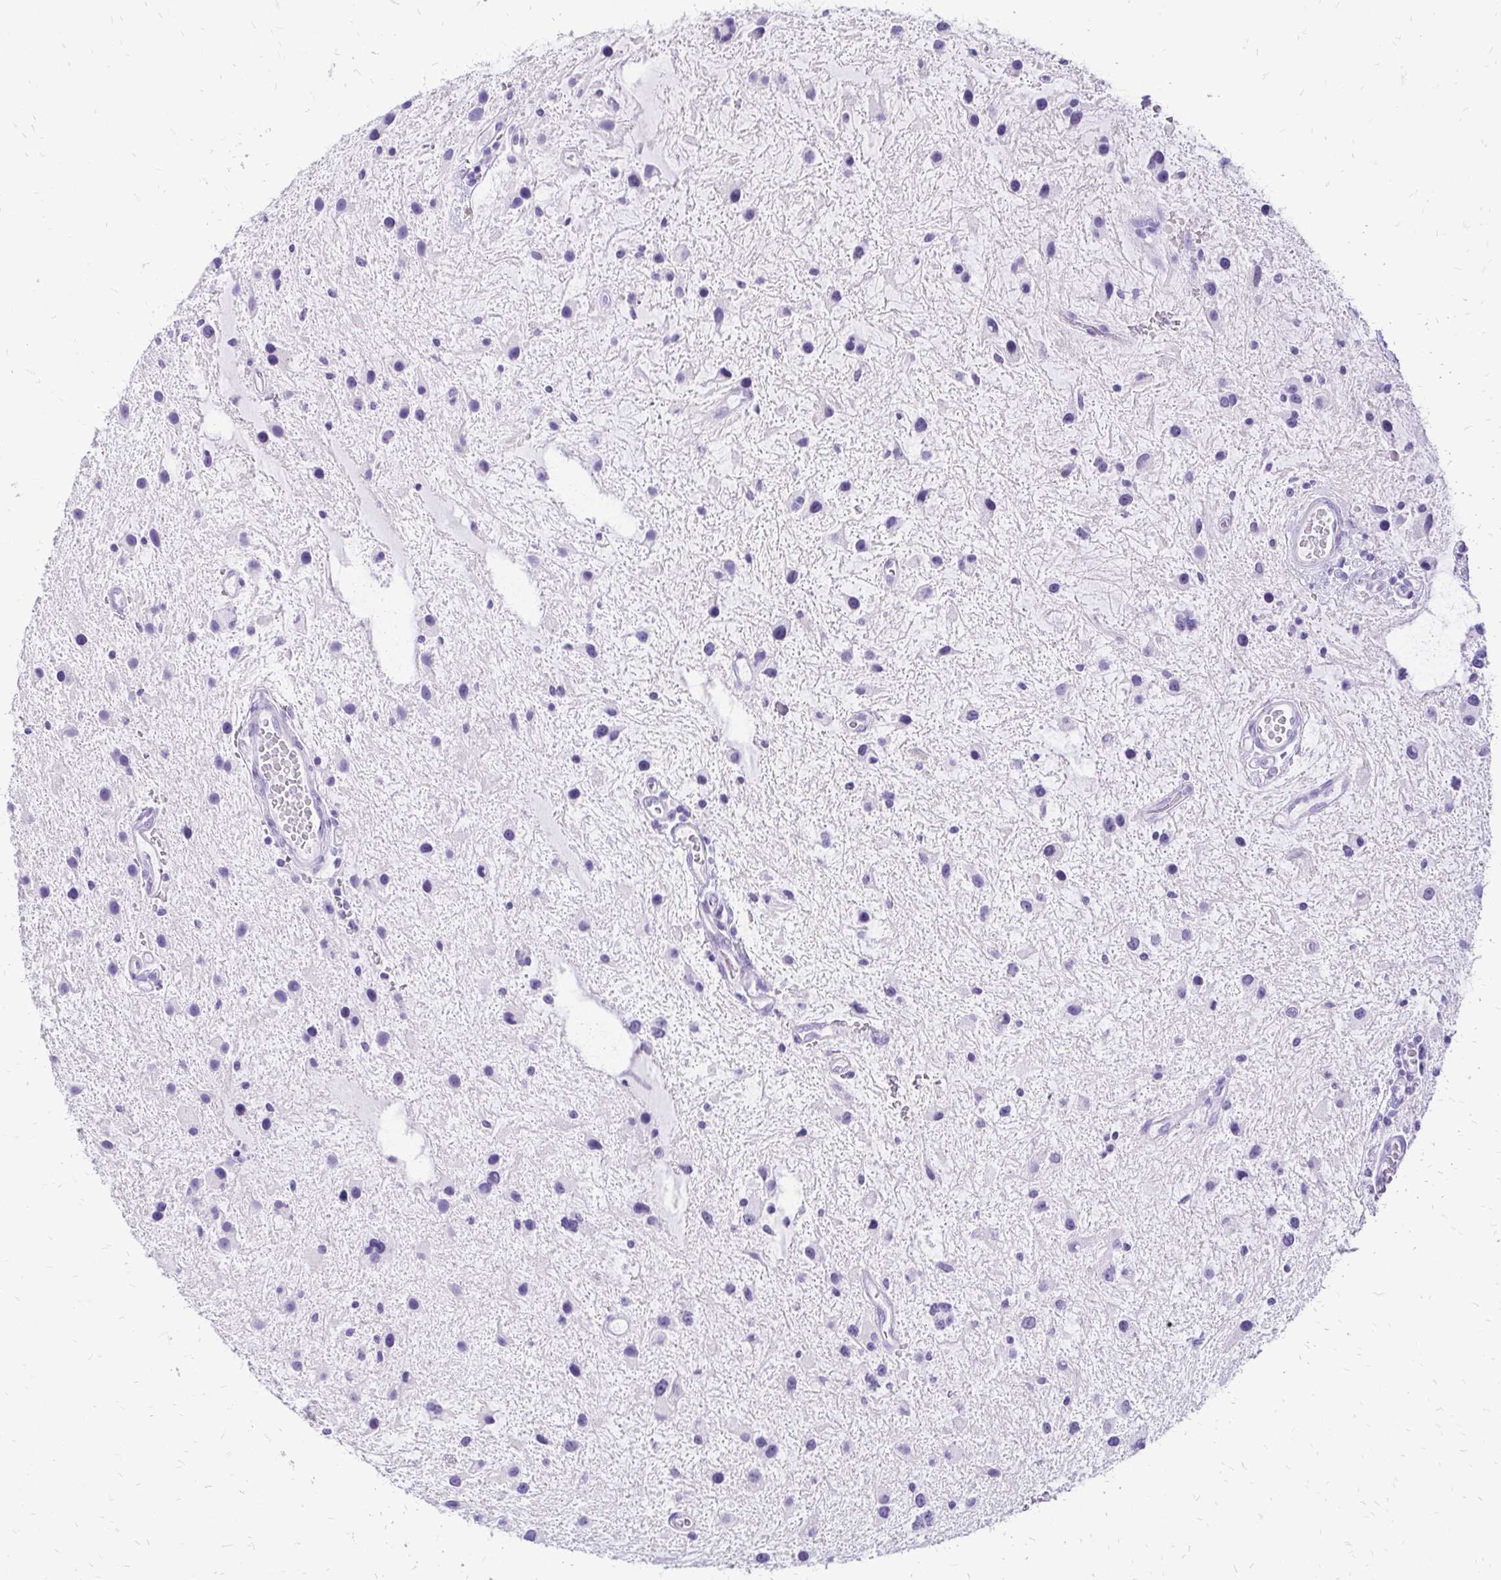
{"staining": {"intensity": "negative", "quantity": "none", "location": "none"}, "tissue": "glioma", "cell_type": "Tumor cells", "image_type": "cancer", "snomed": [{"axis": "morphology", "description": "Glioma, malignant, Low grade"}, {"axis": "topography", "description": "Cerebellum"}], "caption": "DAB (3,3'-diaminobenzidine) immunohistochemical staining of malignant glioma (low-grade) exhibits no significant expression in tumor cells.", "gene": "SLC32A1", "patient": {"sex": "female", "age": 14}}